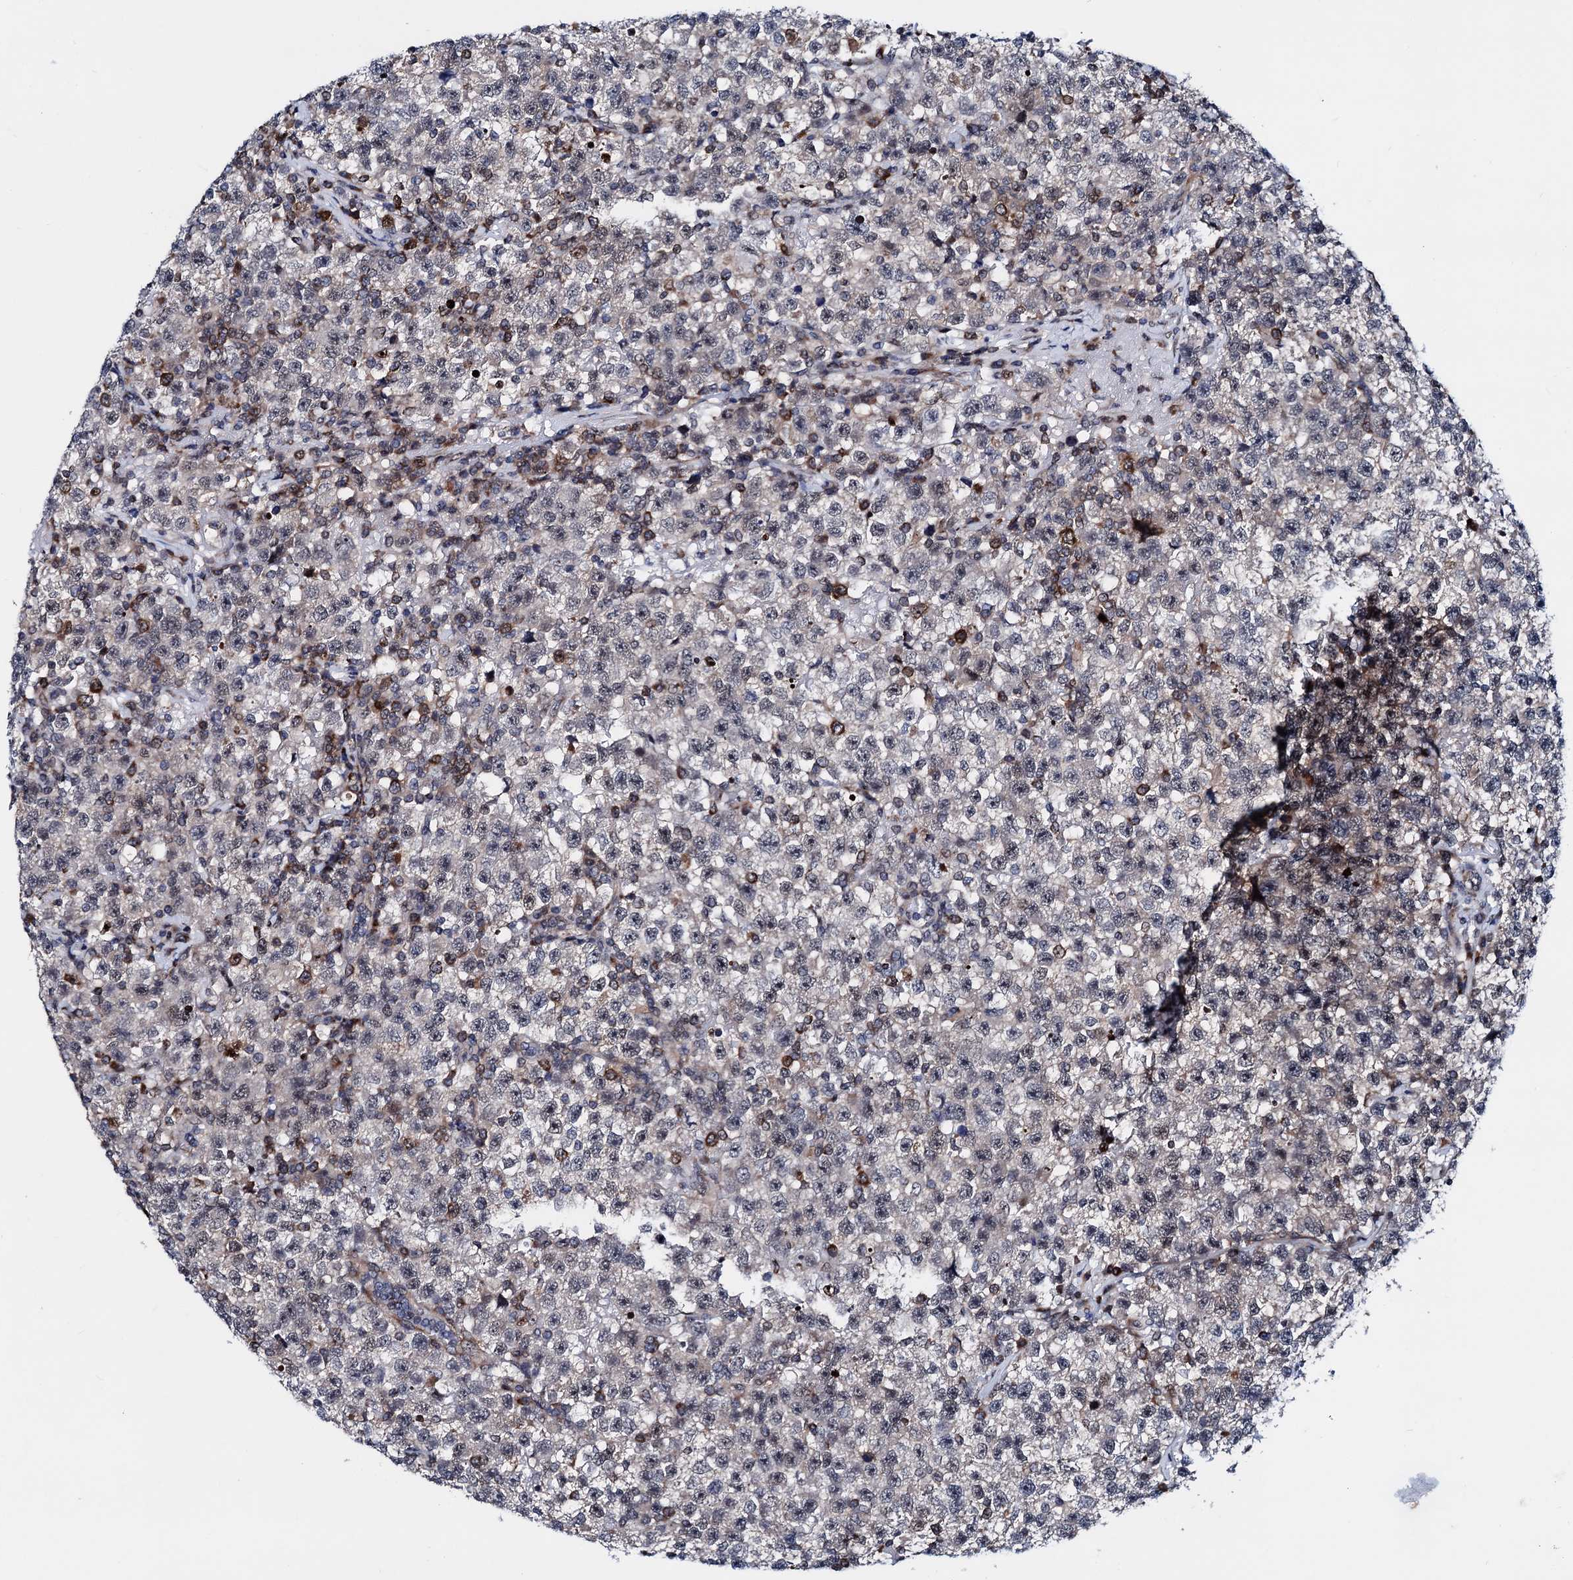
{"staining": {"intensity": "negative", "quantity": "none", "location": "none"}, "tissue": "testis cancer", "cell_type": "Tumor cells", "image_type": "cancer", "snomed": [{"axis": "morphology", "description": "Seminoma, NOS"}, {"axis": "topography", "description": "Testis"}], "caption": "High magnification brightfield microscopy of seminoma (testis) stained with DAB (3,3'-diaminobenzidine) (brown) and counterstained with hematoxylin (blue): tumor cells show no significant expression.", "gene": "COA4", "patient": {"sex": "male", "age": 22}}